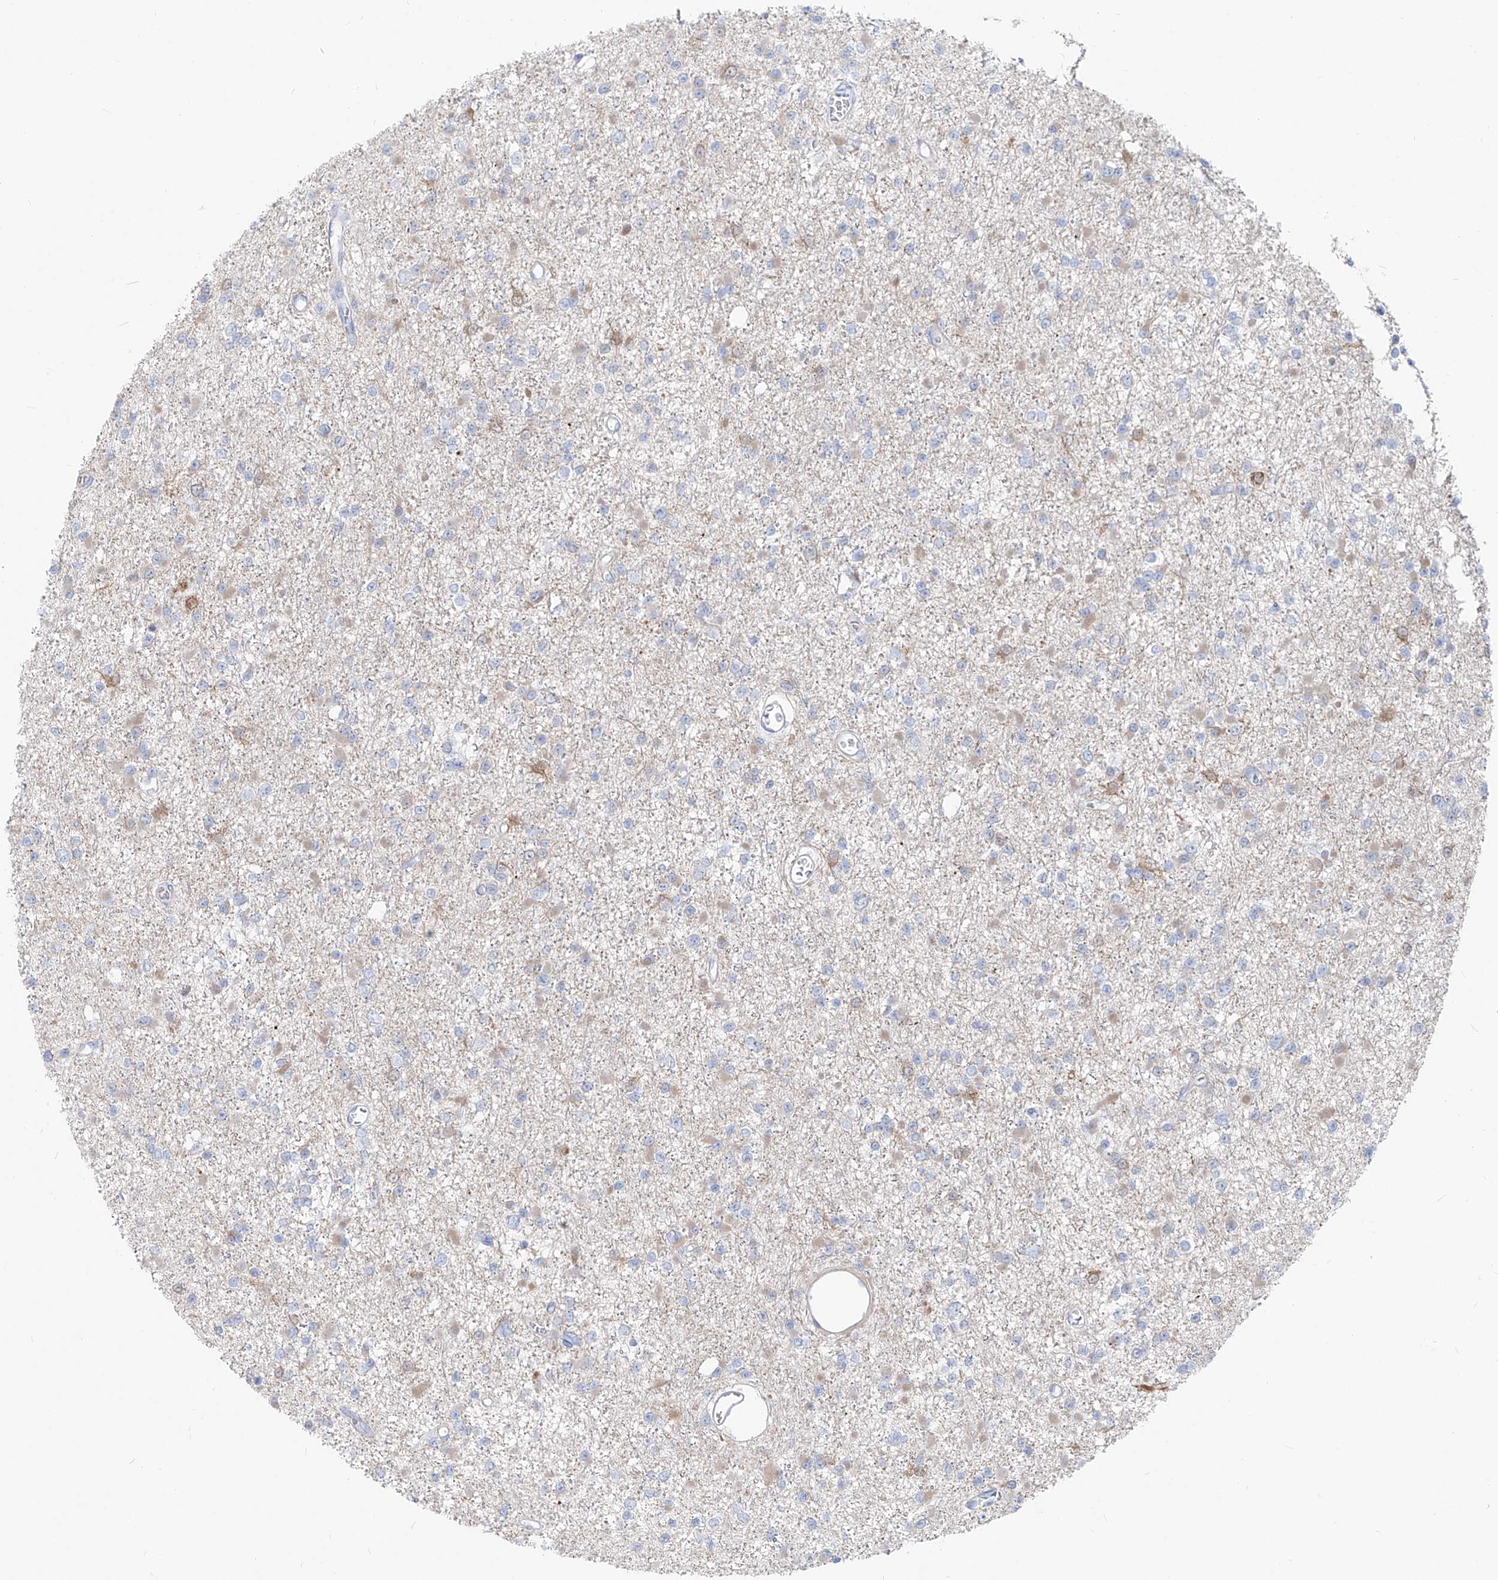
{"staining": {"intensity": "negative", "quantity": "none", "location": "none"}, "tissue": "glioma", "cell_type": "Tumor cells", "image_type": "cancer", "snomed": [{"axis": "morphology", "description": "Glioma, malignant, Low grade"}, {"axis": "topography", "description": "Brain"}], "caption": "Protein analysis of glioma displays no significant staining in tumor cells.", "gene": "UFL1", "patient": {"sex": "female", "age": 22}}